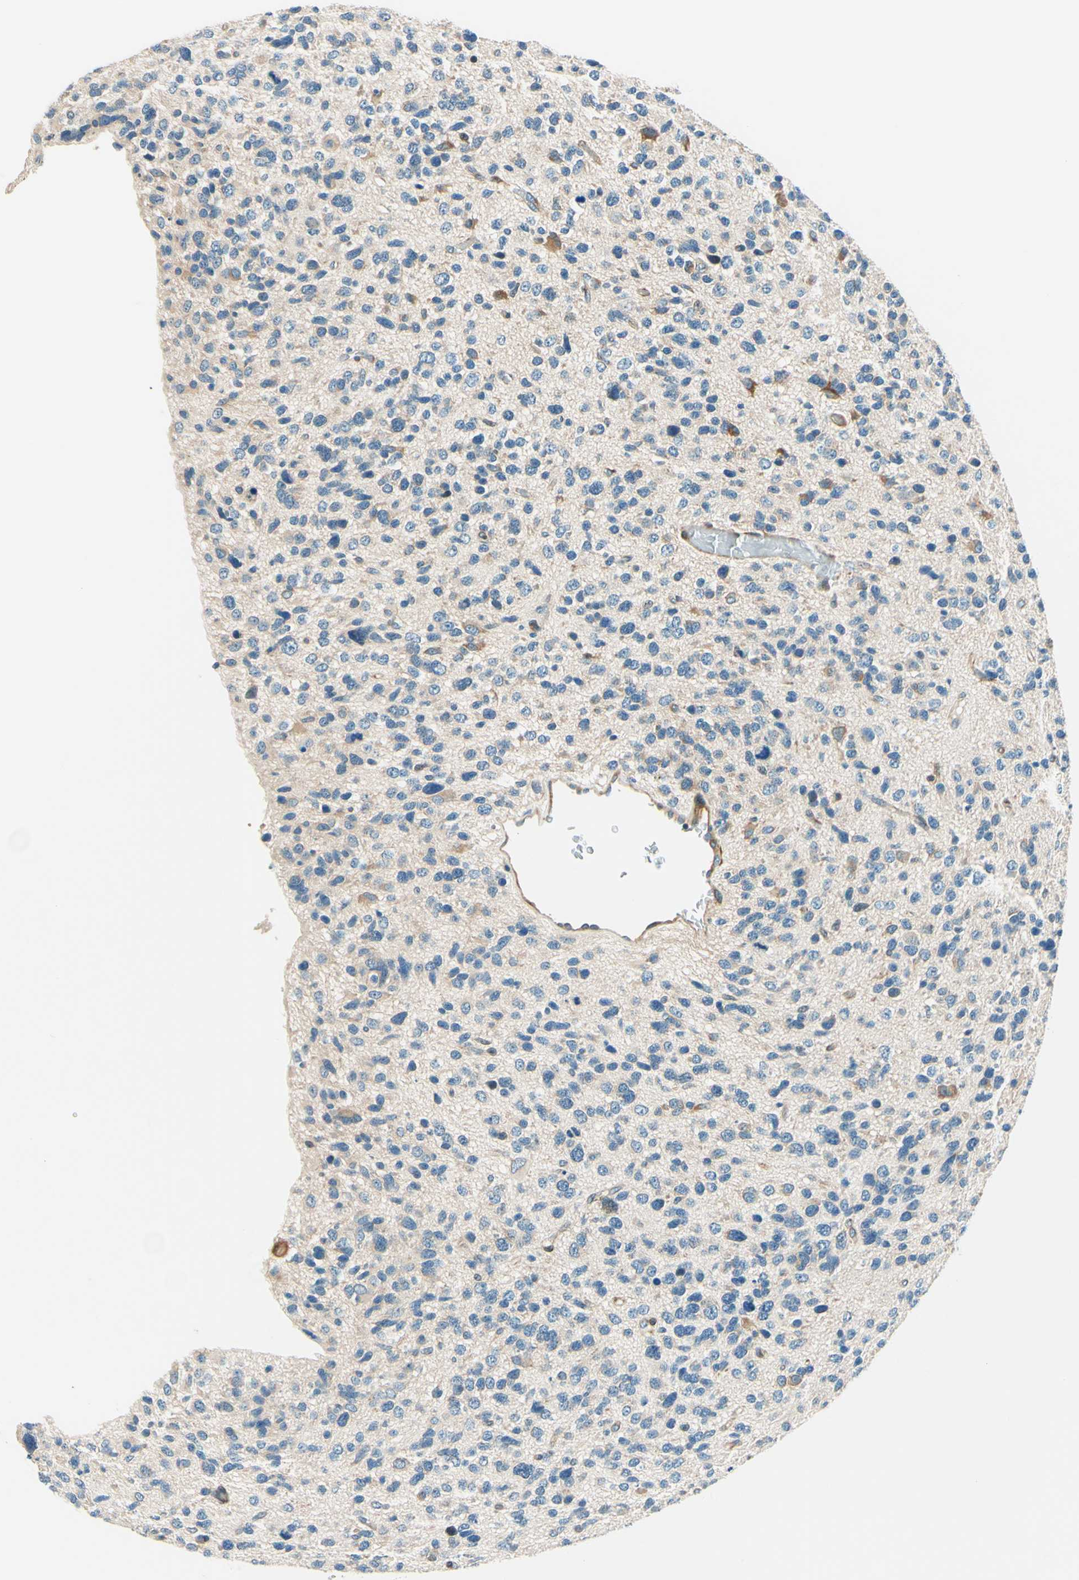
{"staining": {"intensity": "moderate", "quantity": "<25%", "location": "cytoplasmic/membranous"}, "tissue": "glioma", "cell_type": "Tumor cells", "image_type": "cancer", "snomed": [{"axis": "morphology", "description": "Glioma, malignant, High grade"}, {"axis": "topography", "description": "Brain"}], "caption": "Immunohistochemistry (IHC) photomicrograph of high-grade glioma (malignant) stained for a protein (brown), which displays low levels of moderate cytoplasmic/membranous staining in about <25% of tumor cells.", "gene": "TAOK2", "patient": {"sex": "female", "age": 58}}